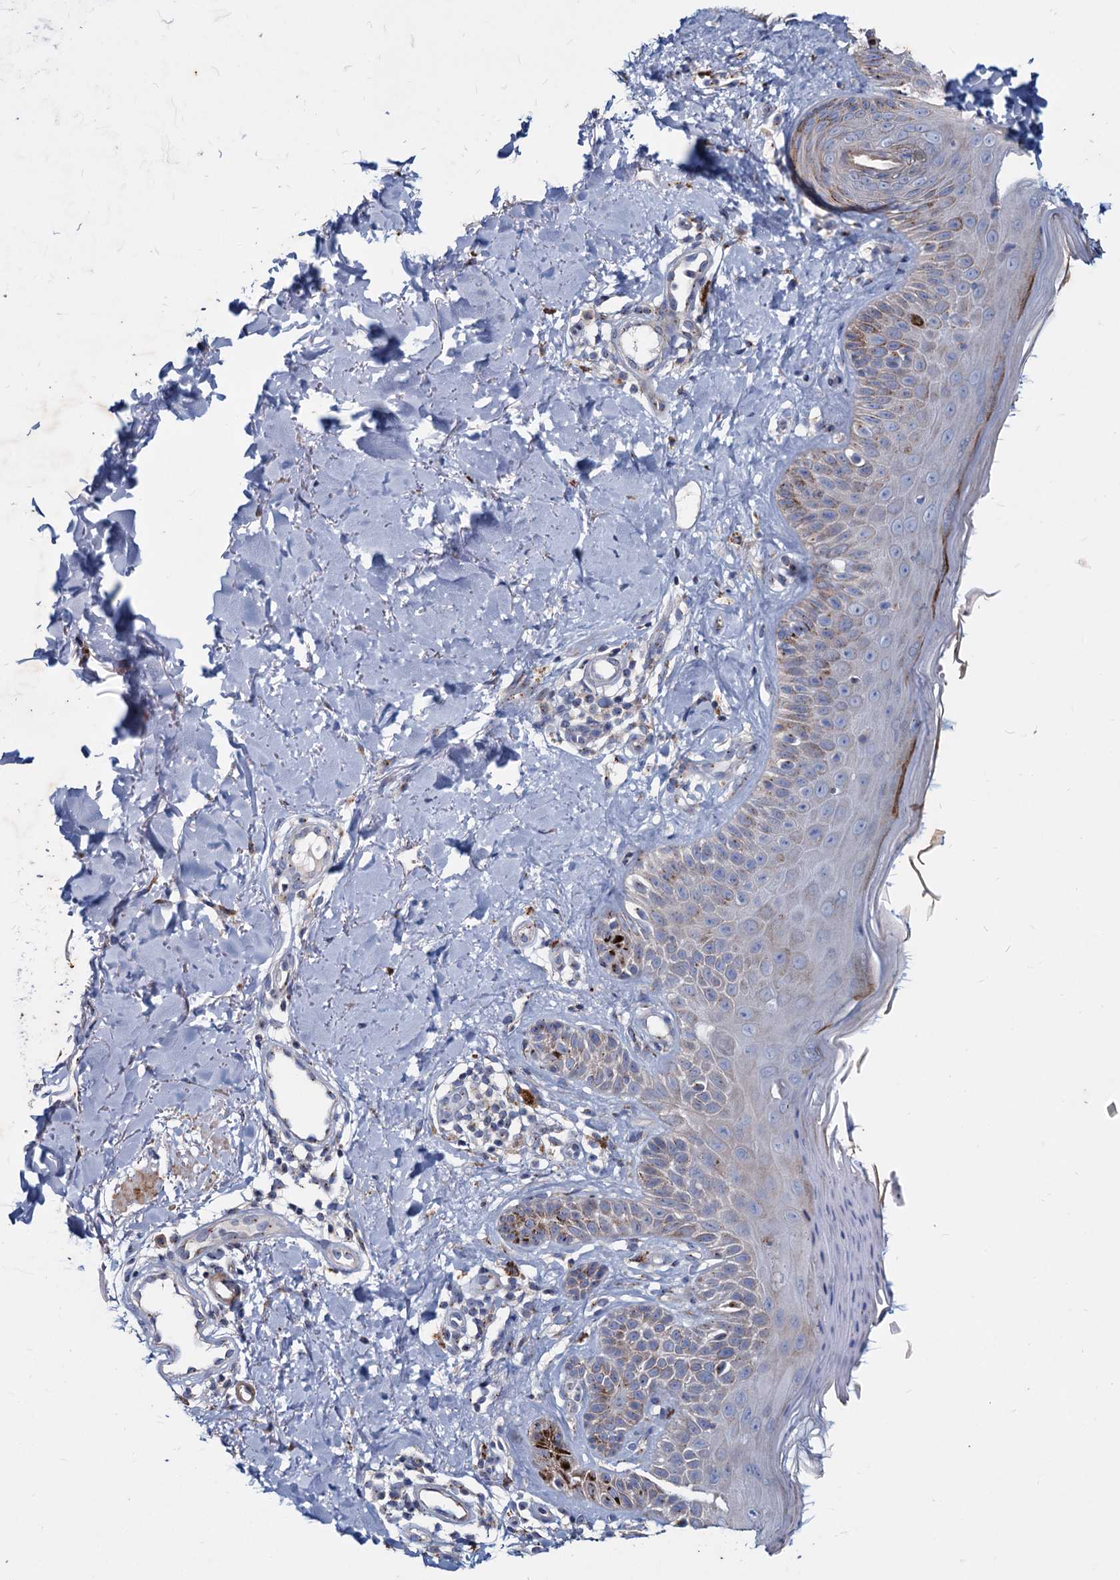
{"staining": {"intensity": "negative", "quantity": "none", "location": "none"}, "tissue": "skin", "cell_type": "Fibroblasts", "image_type": "normal", "snomed": [{"axis": "morphology", "description": "Normal tissue, NOS"}, {"axis": "topography", "description": "Skin"}], "caption": "Immunohistochemistry (IHC) of unremarkable human skin reveals no expression in fibroblasts.", "gene": "AGBL4", "patient": {"sex": "male", "age": 52}}